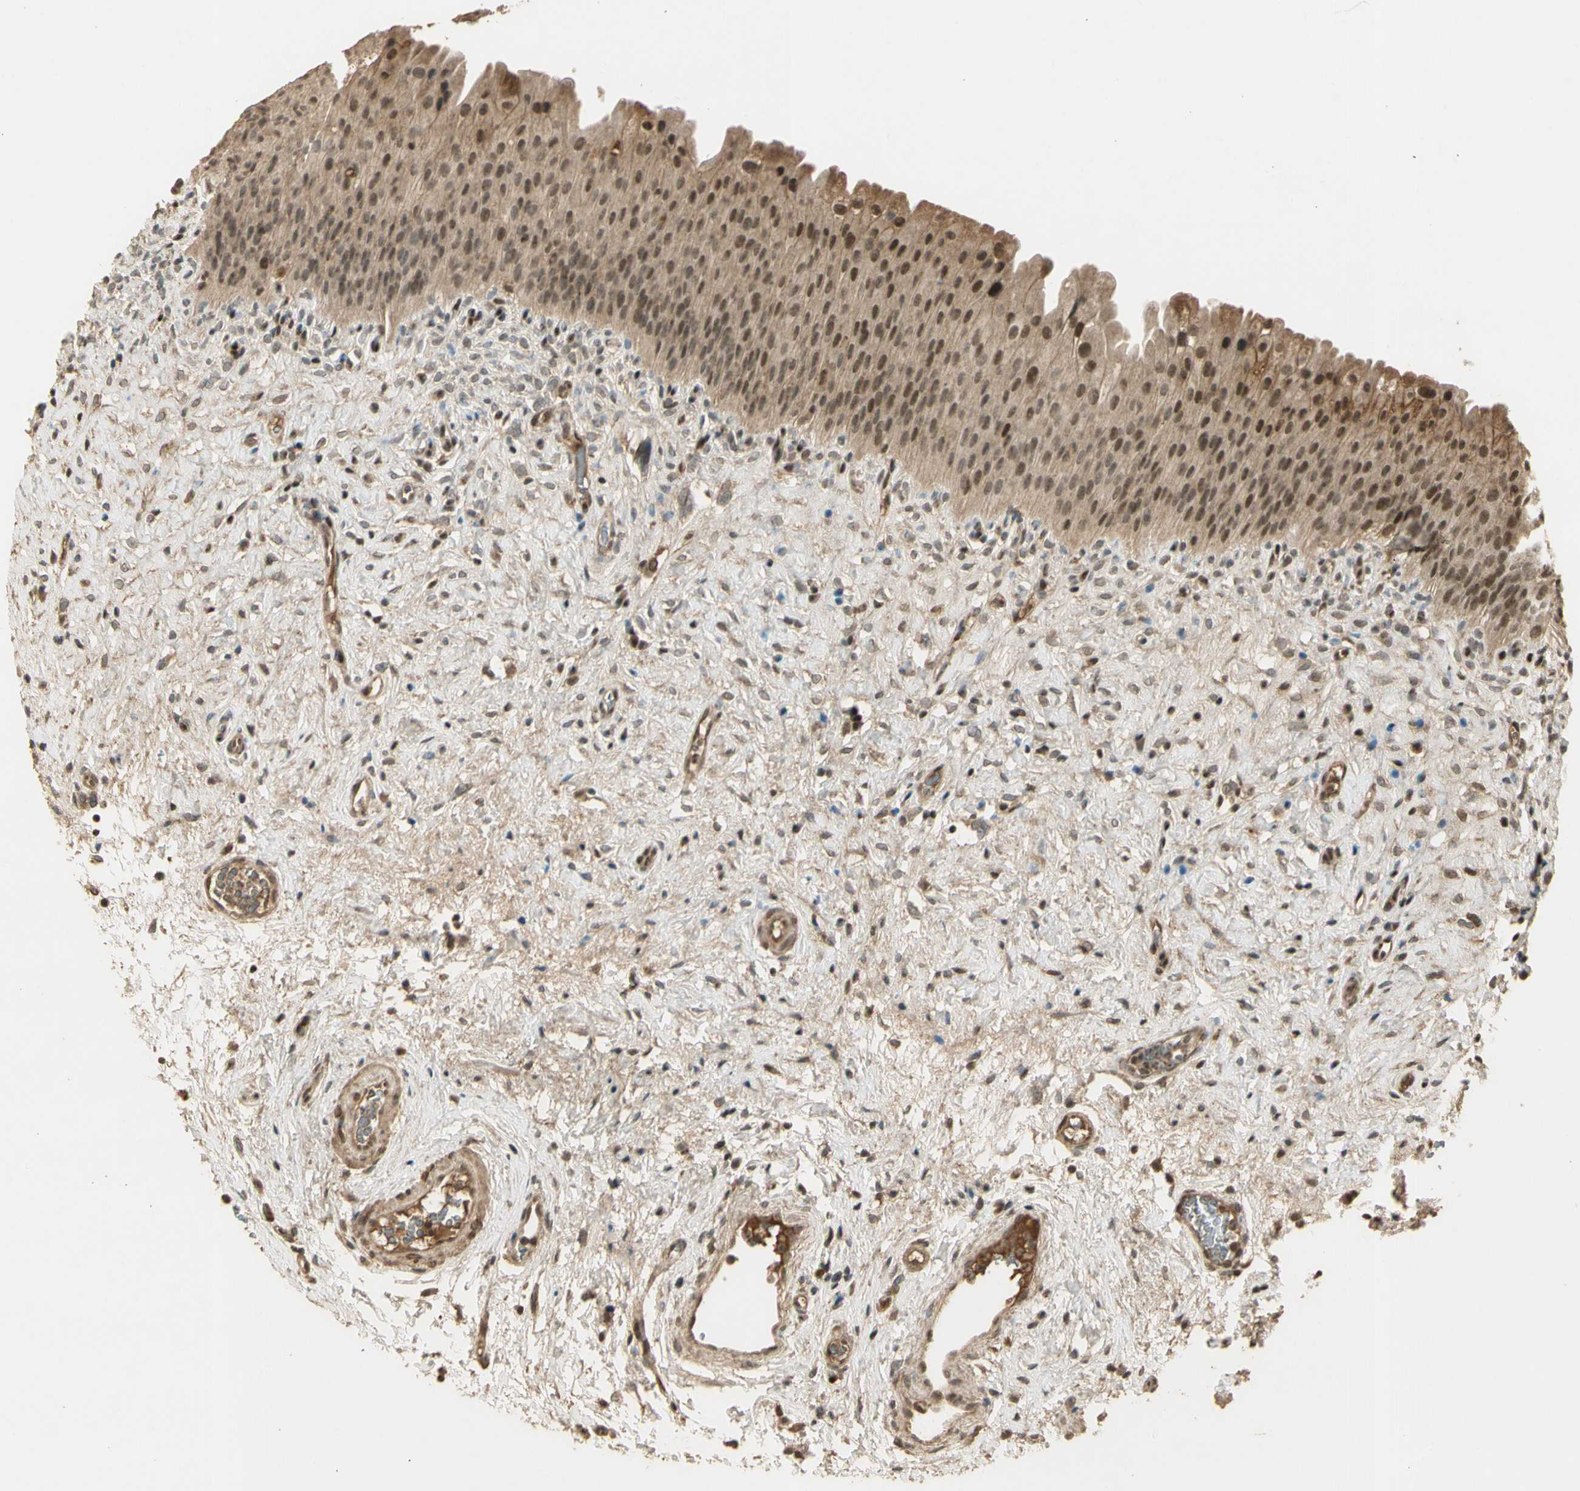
{"staining": {"intensity": "moderate", "quantity": ">75%", "location": "cytoplasmic/membranous,nuclear"}, "tissue": "urinary bladder", "cell_type": "Urothelial cells", "image_type": "normal", "snomed": [{"axis": "morphology", "description": "Normal tissue, NOS"}, {"axis": "morphology", "description": "Urothelial carcinoma, High grade"}, {"axis": "topography", "description": "Urinary bladder"}], "caption": "Human urinary bladder stained with a brown dye demonstrates moderate cytoplasmic/membranous,nuclear positive staining in approximately >75% of urothelial cells.", "gene": "GMEB2", "patient": {"sex": "male", "age": 46}}